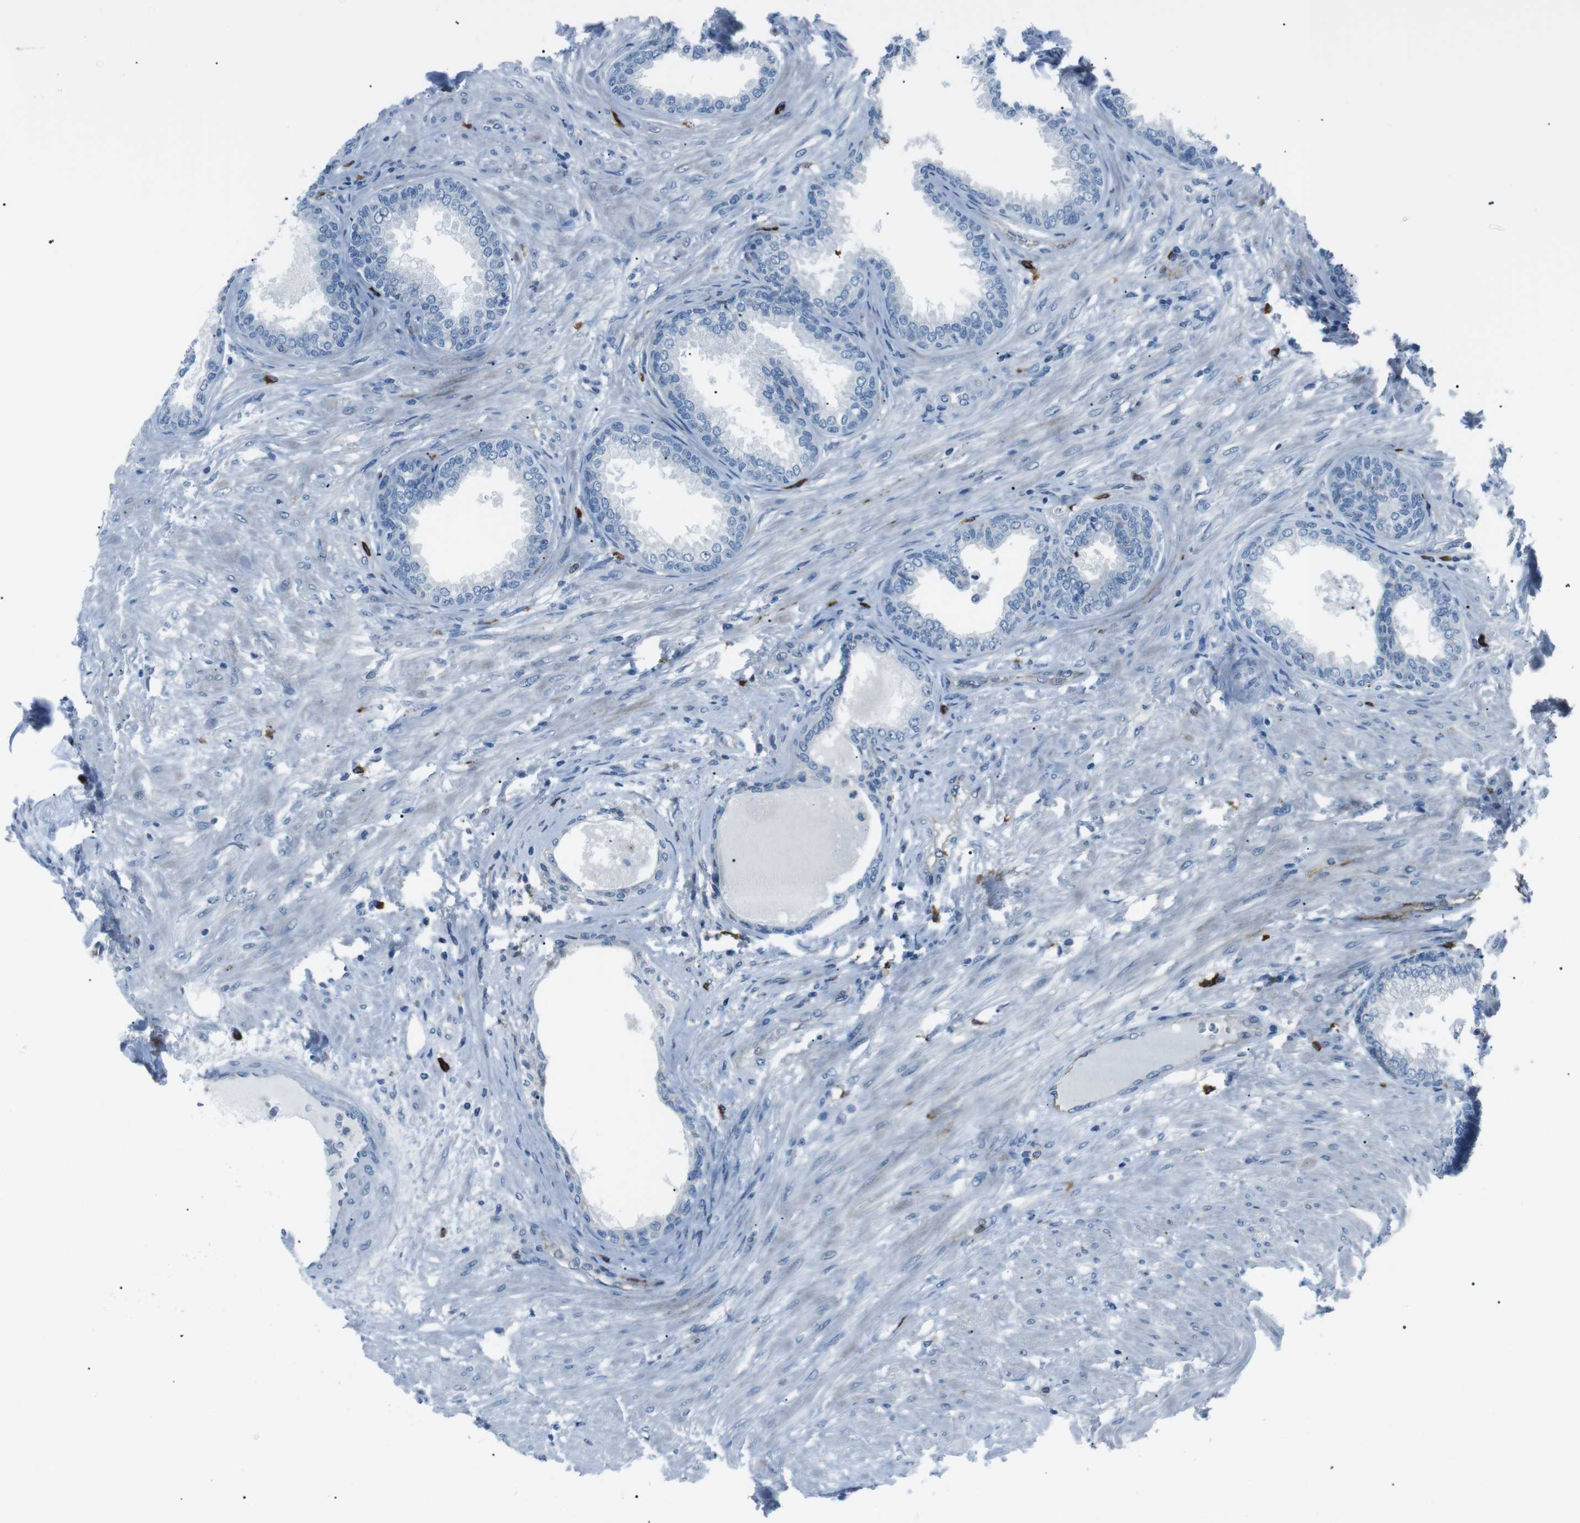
{"staining": {"intensity": "negative", "quantity": "none", "location": "none"}, "tissue": "prostate", "cell_type": "Glandular cells", "image_type": "normal", "snomed": [{"axis": "morphology", "description": "Normal tissue, NOS"}, {"axis": "topography", "description": "Prostate"}], "caption": "This histopathology image is of unremarkable prostate stained with IHC to label a protein in brown with the nuclei are counter-stained blue. There is no expression in glandular cells.", "gene": "CSF2RA", "patient": {"sex": "male", "age": 76}}